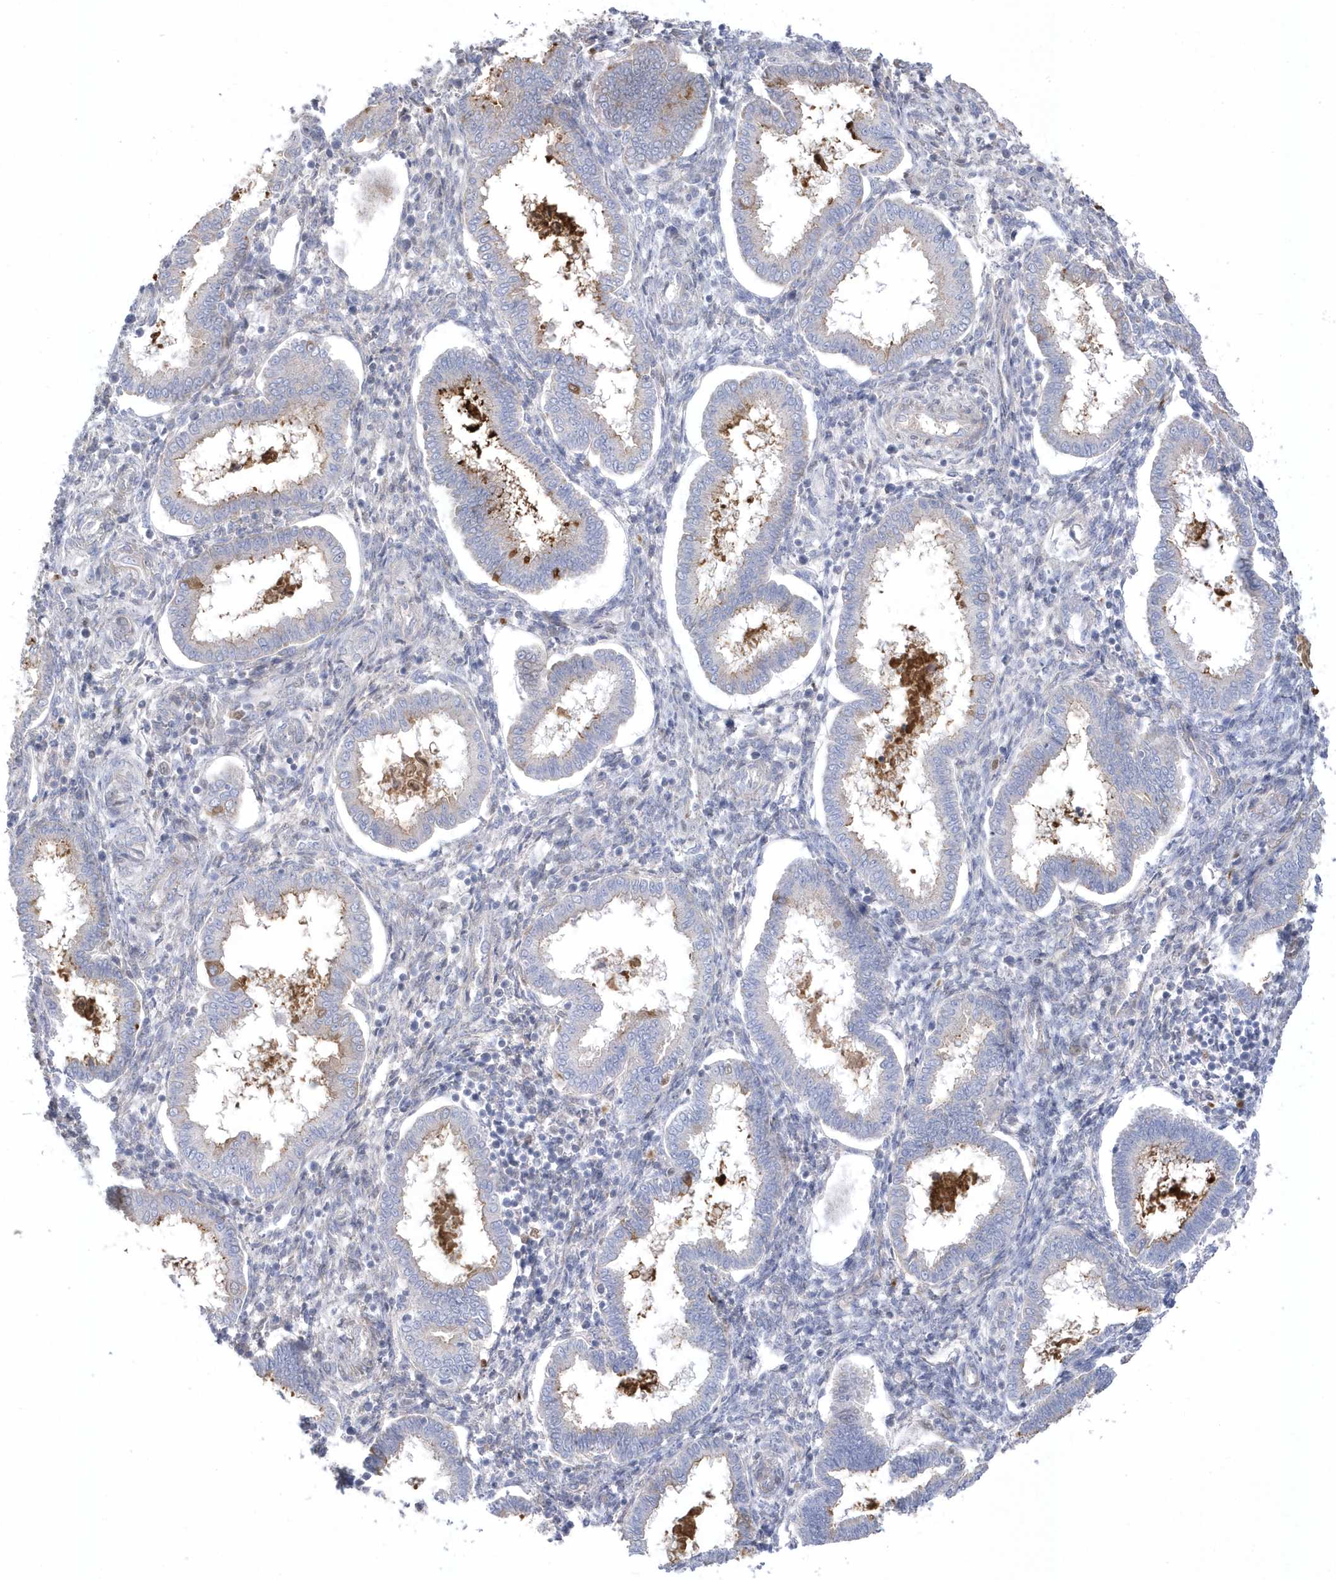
{"staining": {"intensity": "negative", "quantity": "none", "location": "none"}, "tissue": "endometrium", "cell_type": "Cells in endometrial stroma", "image_type": "normal", "snomed": [{"axis": "morphology", "description": "Normal tissue, NOS"}, {"axis": "topography", "description": "Endometrium"}], "caption": "The micrograph demonstrates no significant staining in cells in endometrial stroma of endometrium. (DAB IHC with hematoxylin counter stain).", "gene": "GTPBP6", "patient": {"sex": "female", "age": 24}}